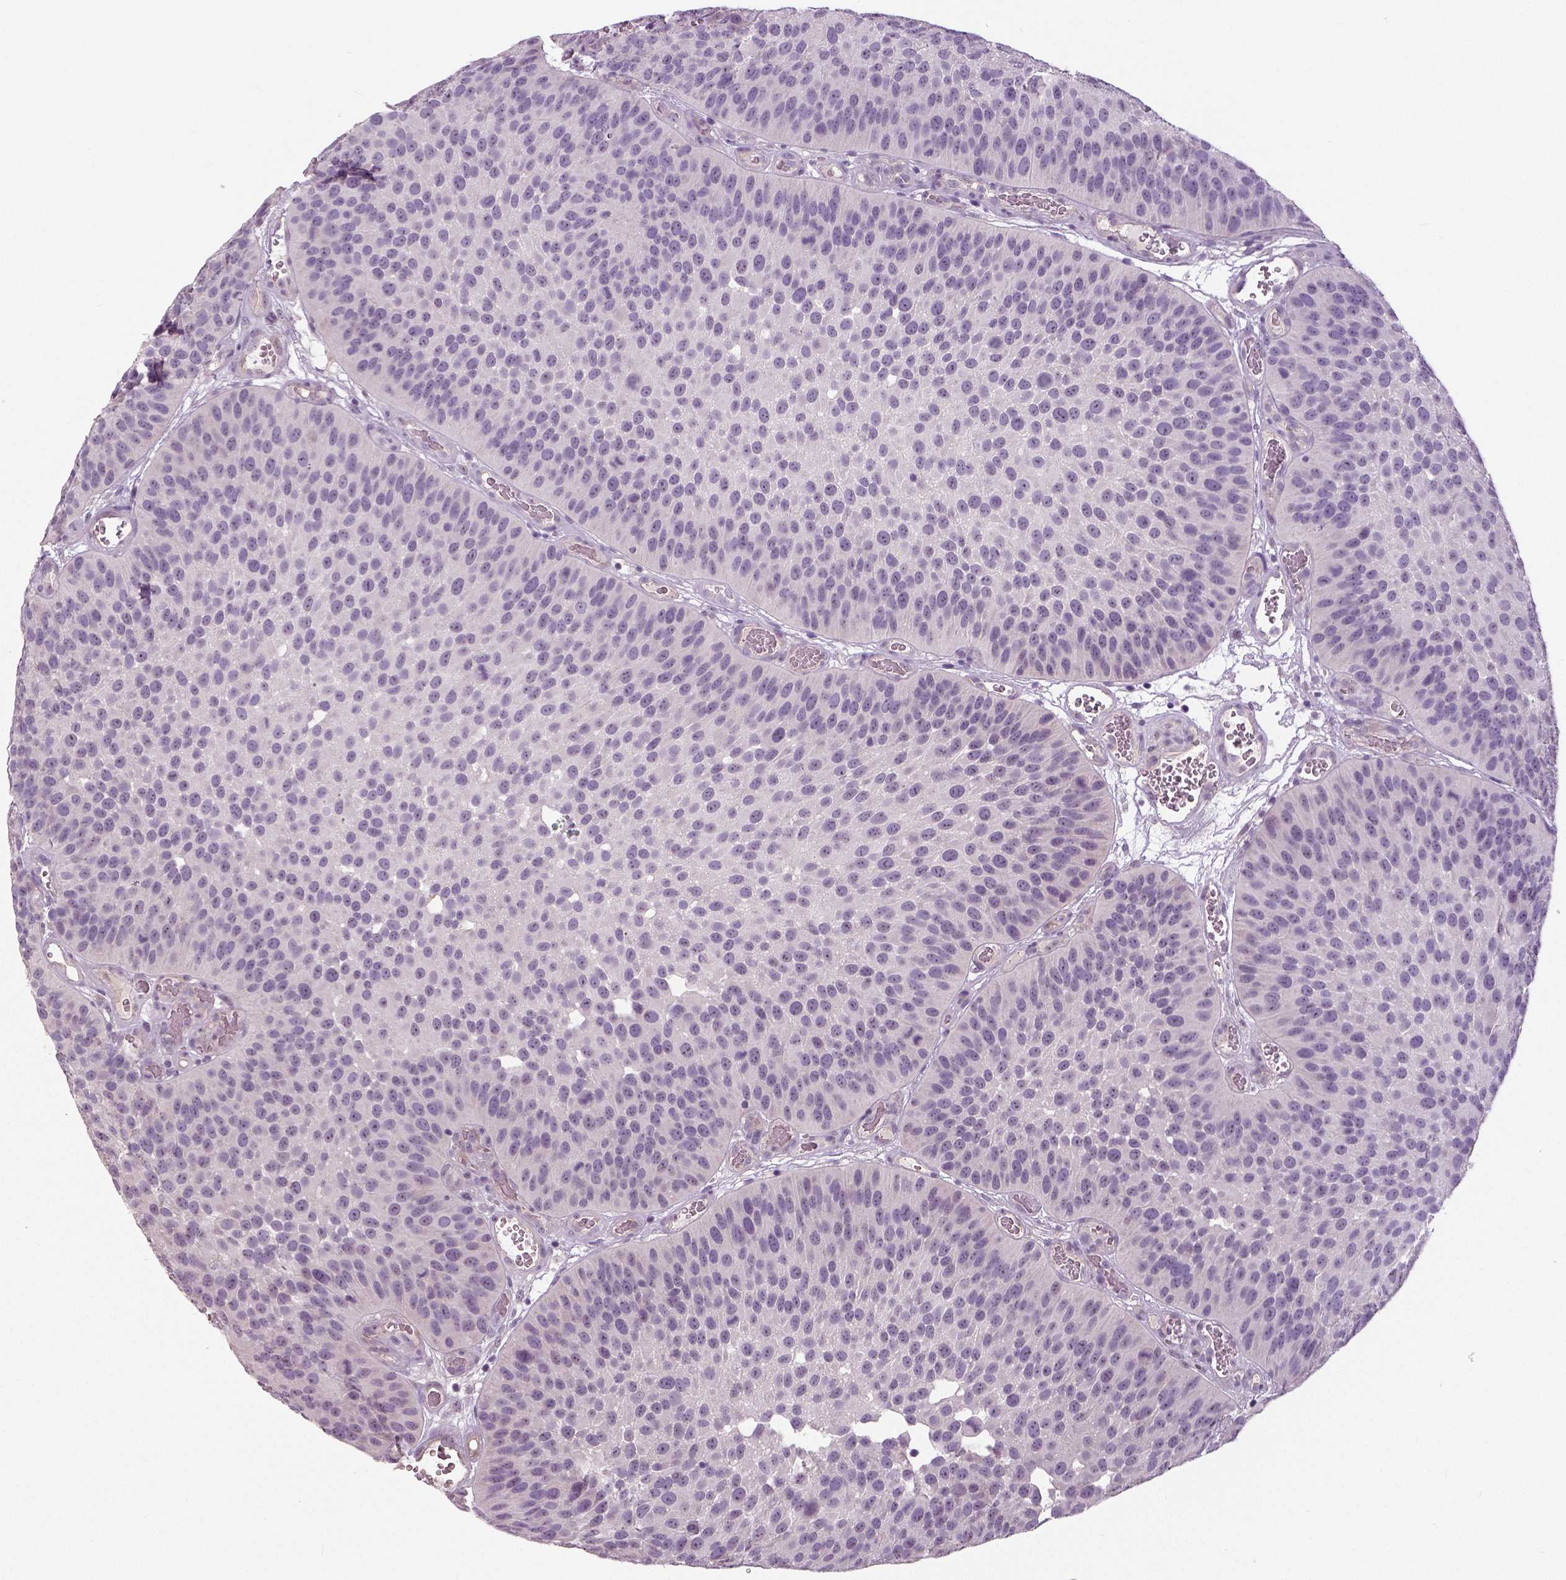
{"staining": {"intensity": "negative", "quantity": "none", "location": "none"}, "tissue": "urothelial cancer", "cell_type": "Tumor cells", "image_type": "cancer", "snomed": [{"axis": "morphology", "description": "Urothelial carcinoma, Low grade"}, {"axis": "topography", "description": "Urinary bladder"}], "caption": "This histopathology image is of urothelial cancer stained with immunohistochemistry (IHC) to label a protein in brown with the nuclei are counter-stained blue. There is no staining in tumor cells. Nuclei are stained in blue.", "gene": "NECAB1", "patient": {"sex": "male", "age": 76}}